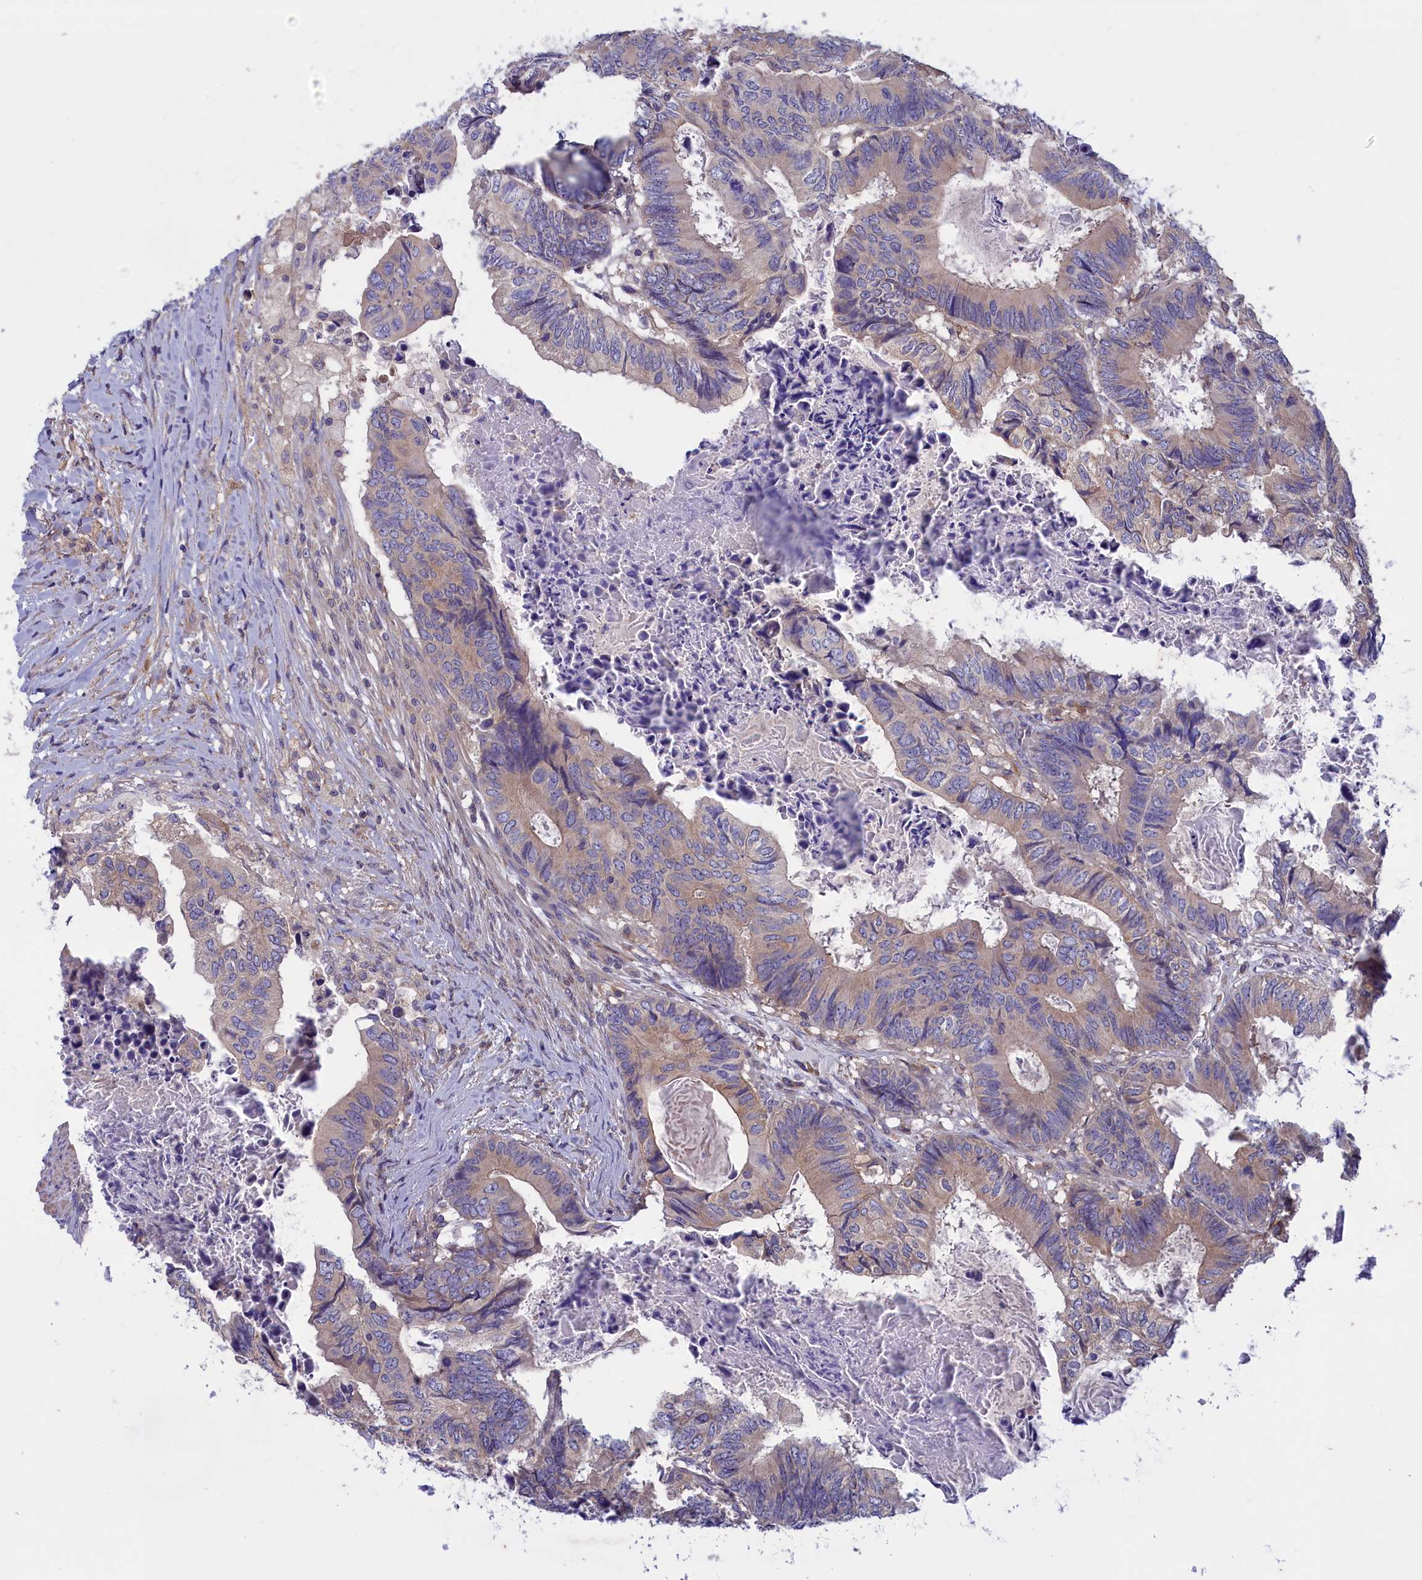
{"staining": {"intensity": "weak", "quantity": "25%-75%", "location": "cytoplasmic/membranous"}, "tissue": "colorectal cancer", "cell_type": "Tumor cells", "image_type": "cancer", "snomed": [{"axis": "morphology", "description": "Adenocarcinoma, NOS"}, {"axis": "topography", "description": "Colon"}], "caption": "Weak cytoplasmic/membranous protein expression is present in approximately 25%-75% of tumor cells in colorectal cancer. (DAB (3,3'-diaminobenzidine) IHC, brown staining for protein, blue staining for nuclei).", "gene": "AMDHD2", "patient": {"sex": "male", "age": 85}}